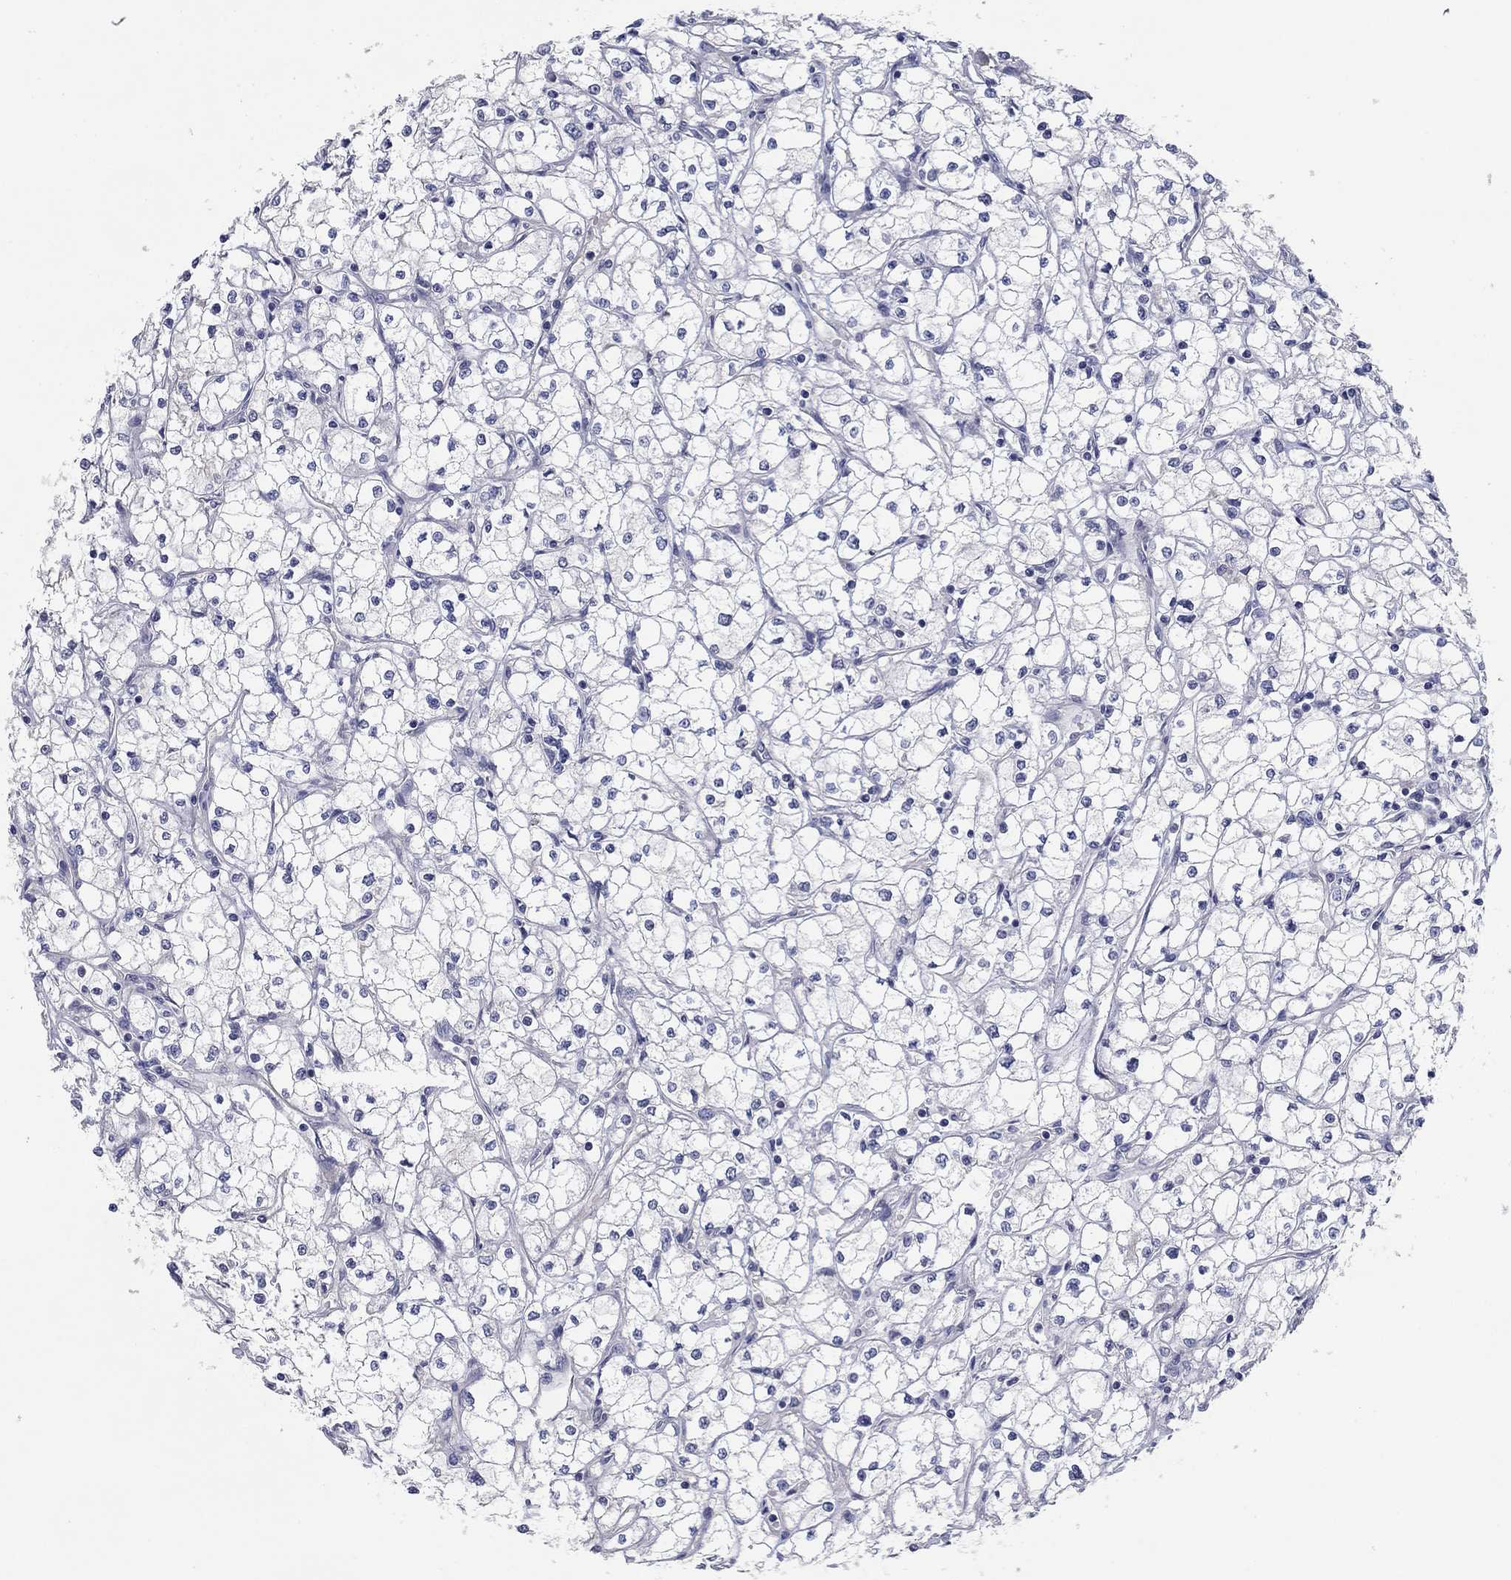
{"staining": {"intensity": "negative", "quantity": "none", "location": "none"}, "tissue": "renal cancer", "cell_type": "Tumor cells", "image_type": "cancer", "snomed": [{"axis": "morphology", "description": "Adenocarcinoma, NOS"}, {"axis": "topography", "description": "Kidney"}], "caption": "An immunohistochemistry (IHC) image of renal cancer is shown. There is no staining in tumor cells of renal cancer.", "gene": "GRK7", "patient": {"sex": "male", "age": 67}}